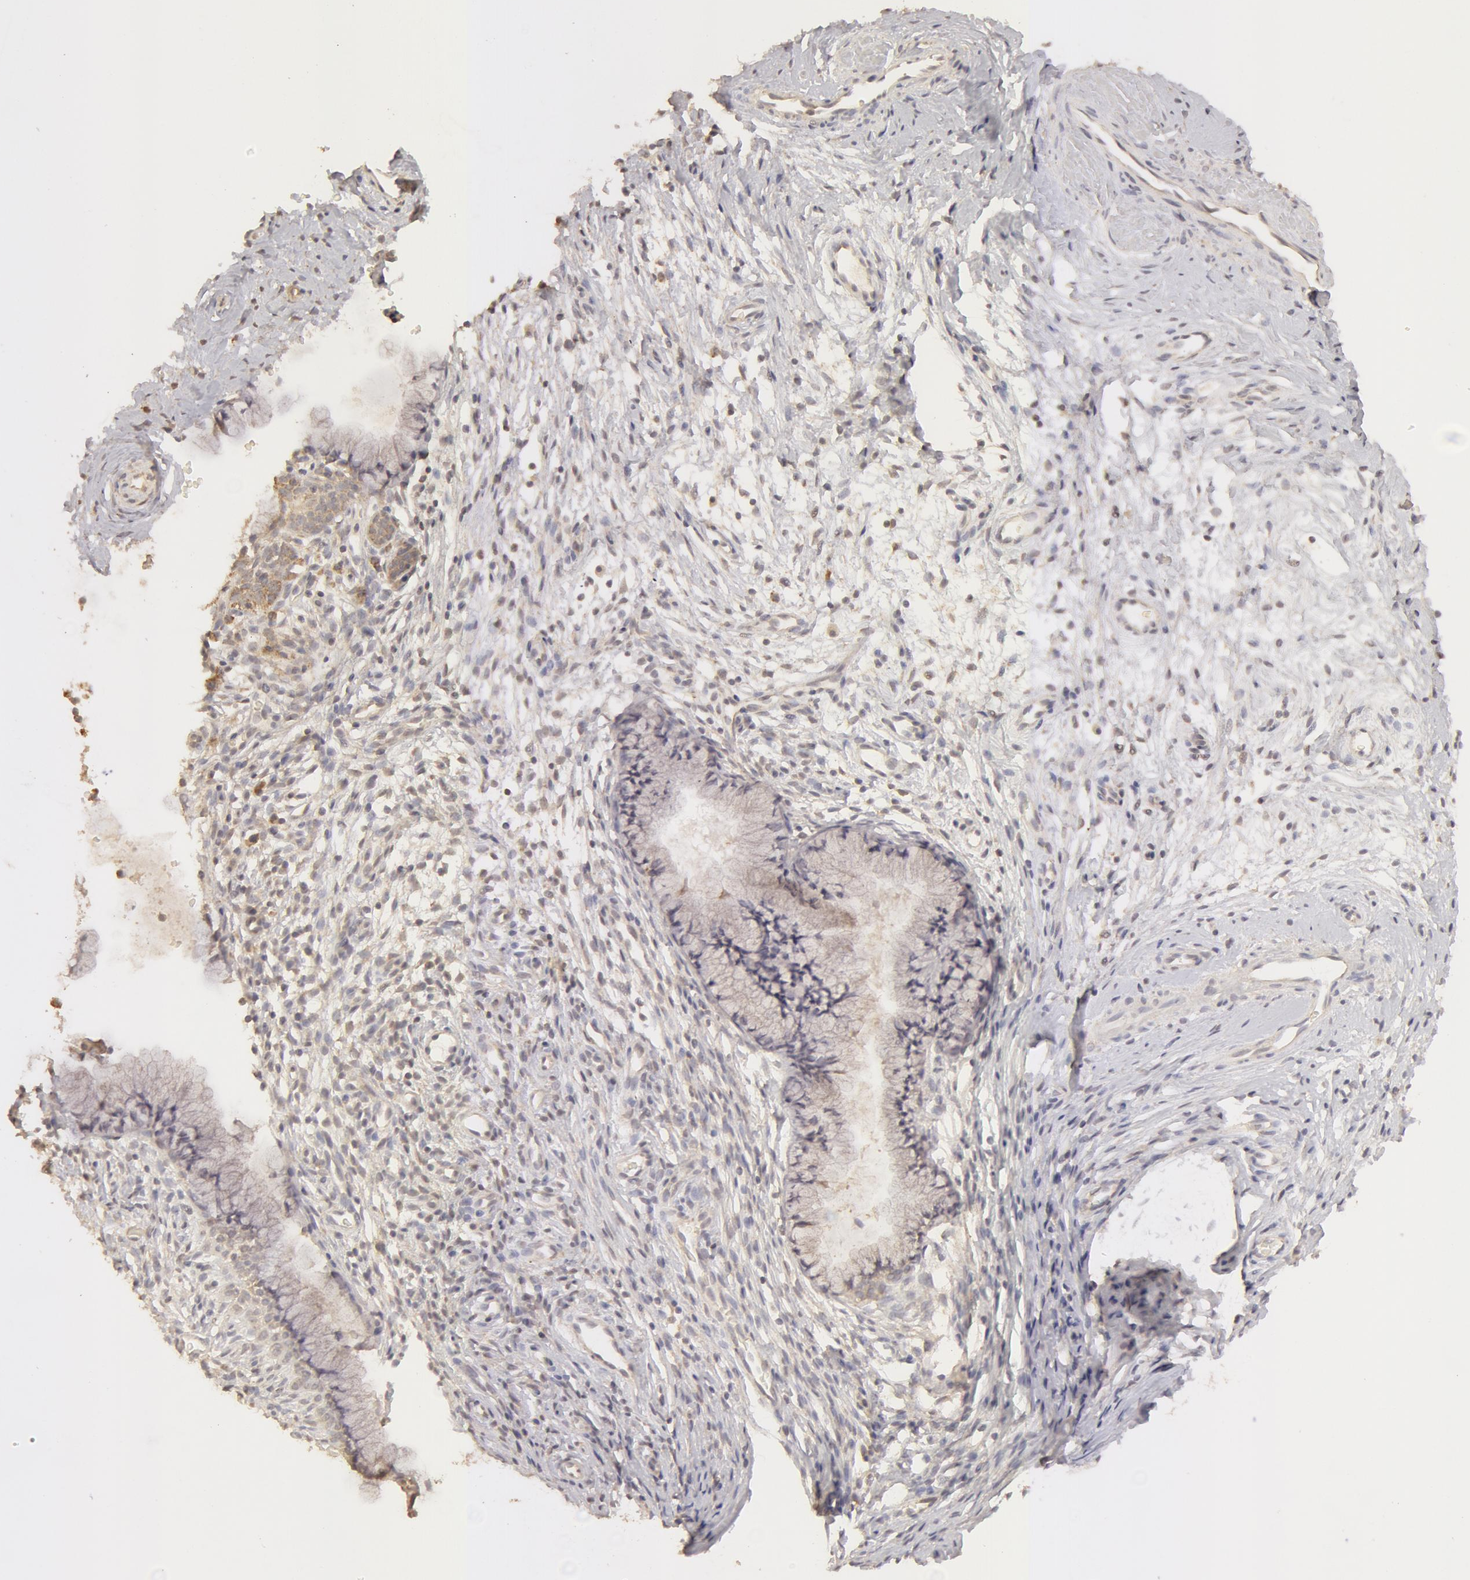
{"staining": {"intensity": "negative", "quantity": "none", "location": "none"}, "tissue": "cervix", "cell_type": "Glandular cells", "image_type": "normal", "snomed": [{"axis": "morphology", "description": "Normal tissue, NOS"}, {"axis": "topography", "description": "Cervix"}], "caption": "IHC histopathology image of benign cervix: cervix stained with DAB demonstrates no significant protein expression in glandular cells. (IHC, brightfield microscopy, high magnification).", "gene": "ADPRH", "patient": {"sex": "female", "age": 70}}